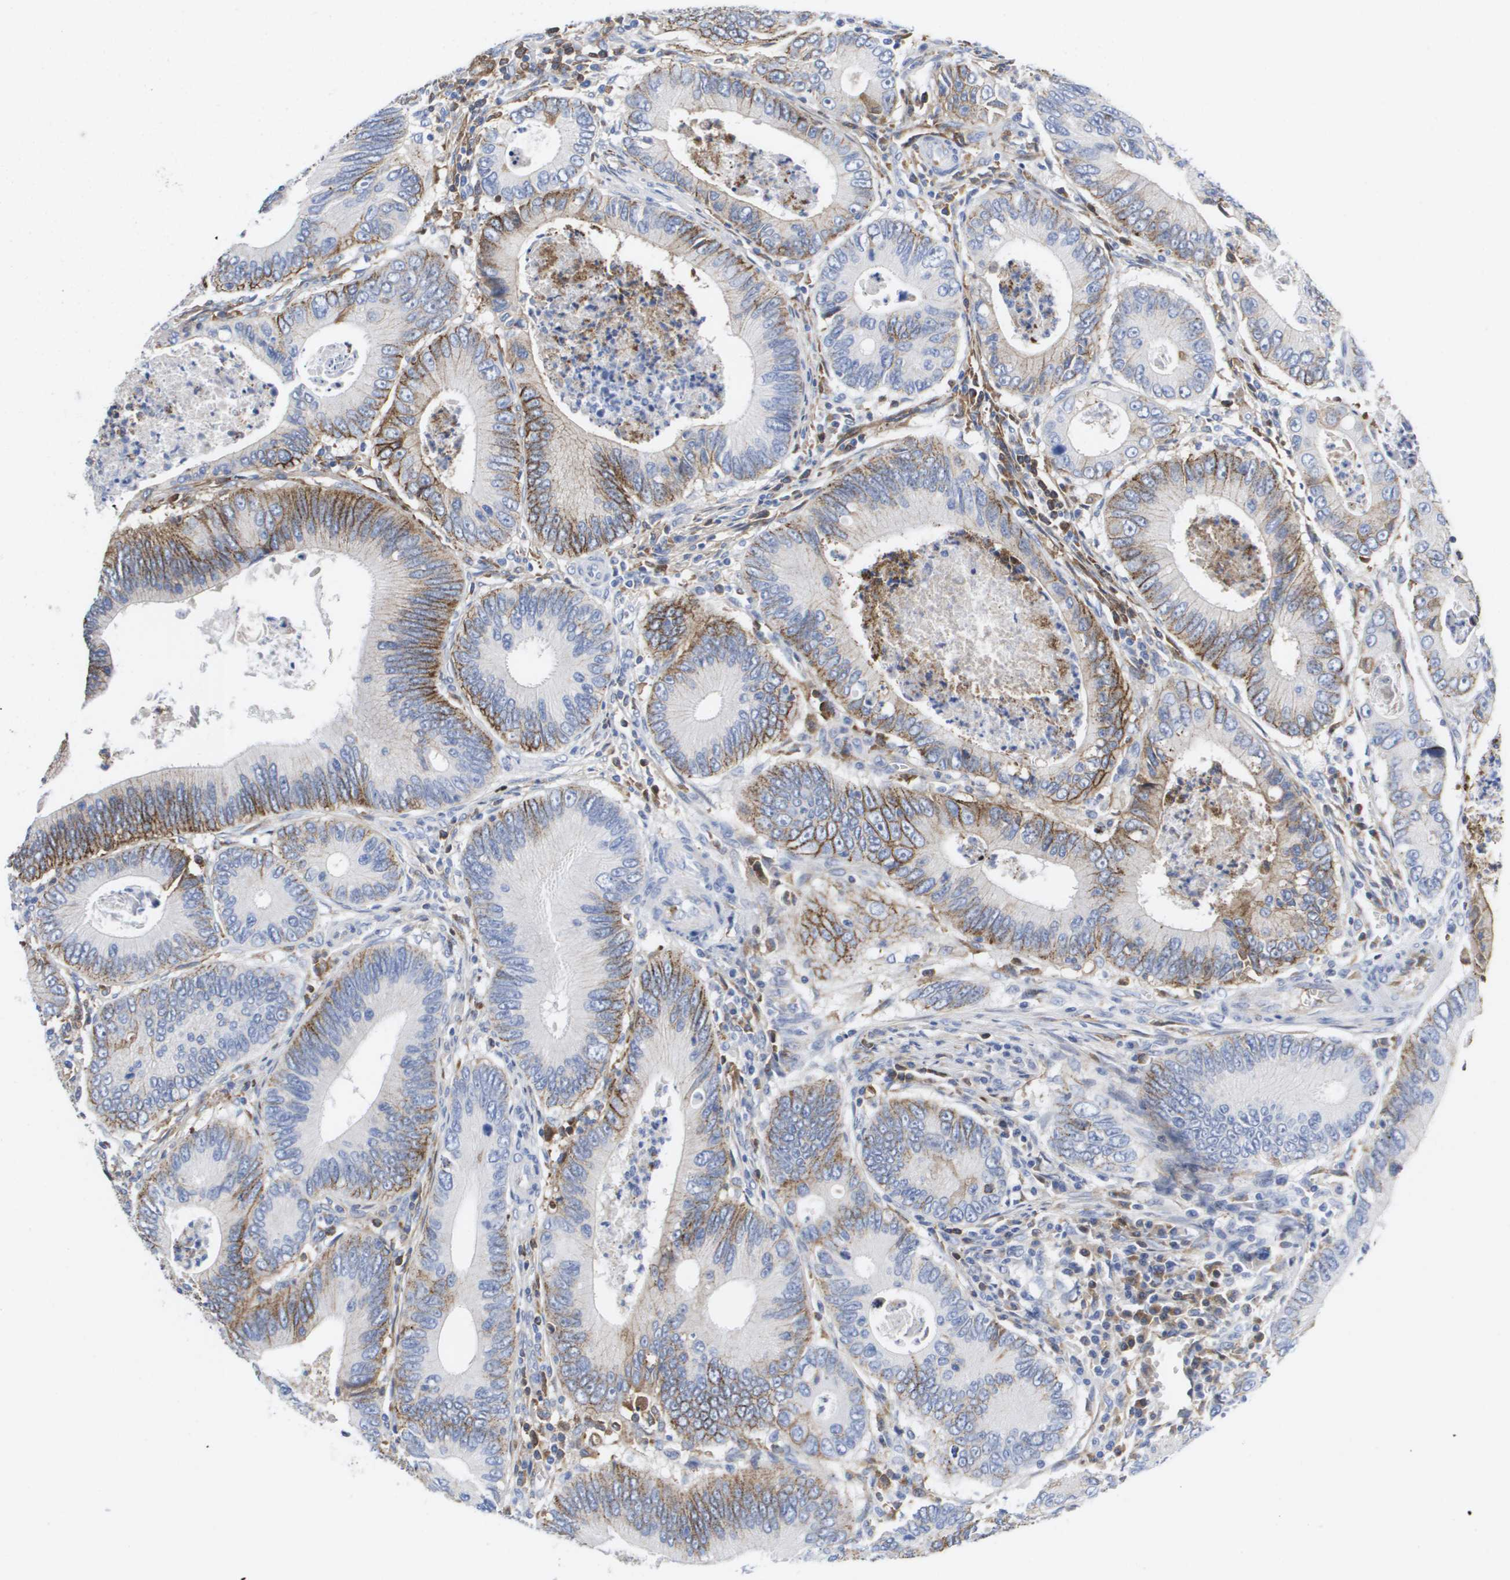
{"staining": {"intensity": "moderate", "quantity": "25%-75%", "location": "cytoplasmic/membranous"}, "tissue": "colorectal cancer", "cell_type": "Tumor cells", "image_type": "cancer", "snomed": [{"axis": "morphology", "description": "Inflammation, NOS"}, {"axis": "morphology", "description": "Adenocarcinoma, NOS"}, {"axis": "topography", "description": "Colon"}], "caption": "Immunohistochemical staining of human colorectal cancer (adenocarcinoma) exhibits moderate cytoplasmic/membranous protein positivity in about 25%-75% of tumor cells.", "gene": "SERPINC1", "patient": {"sex": "male", "age": 72}}